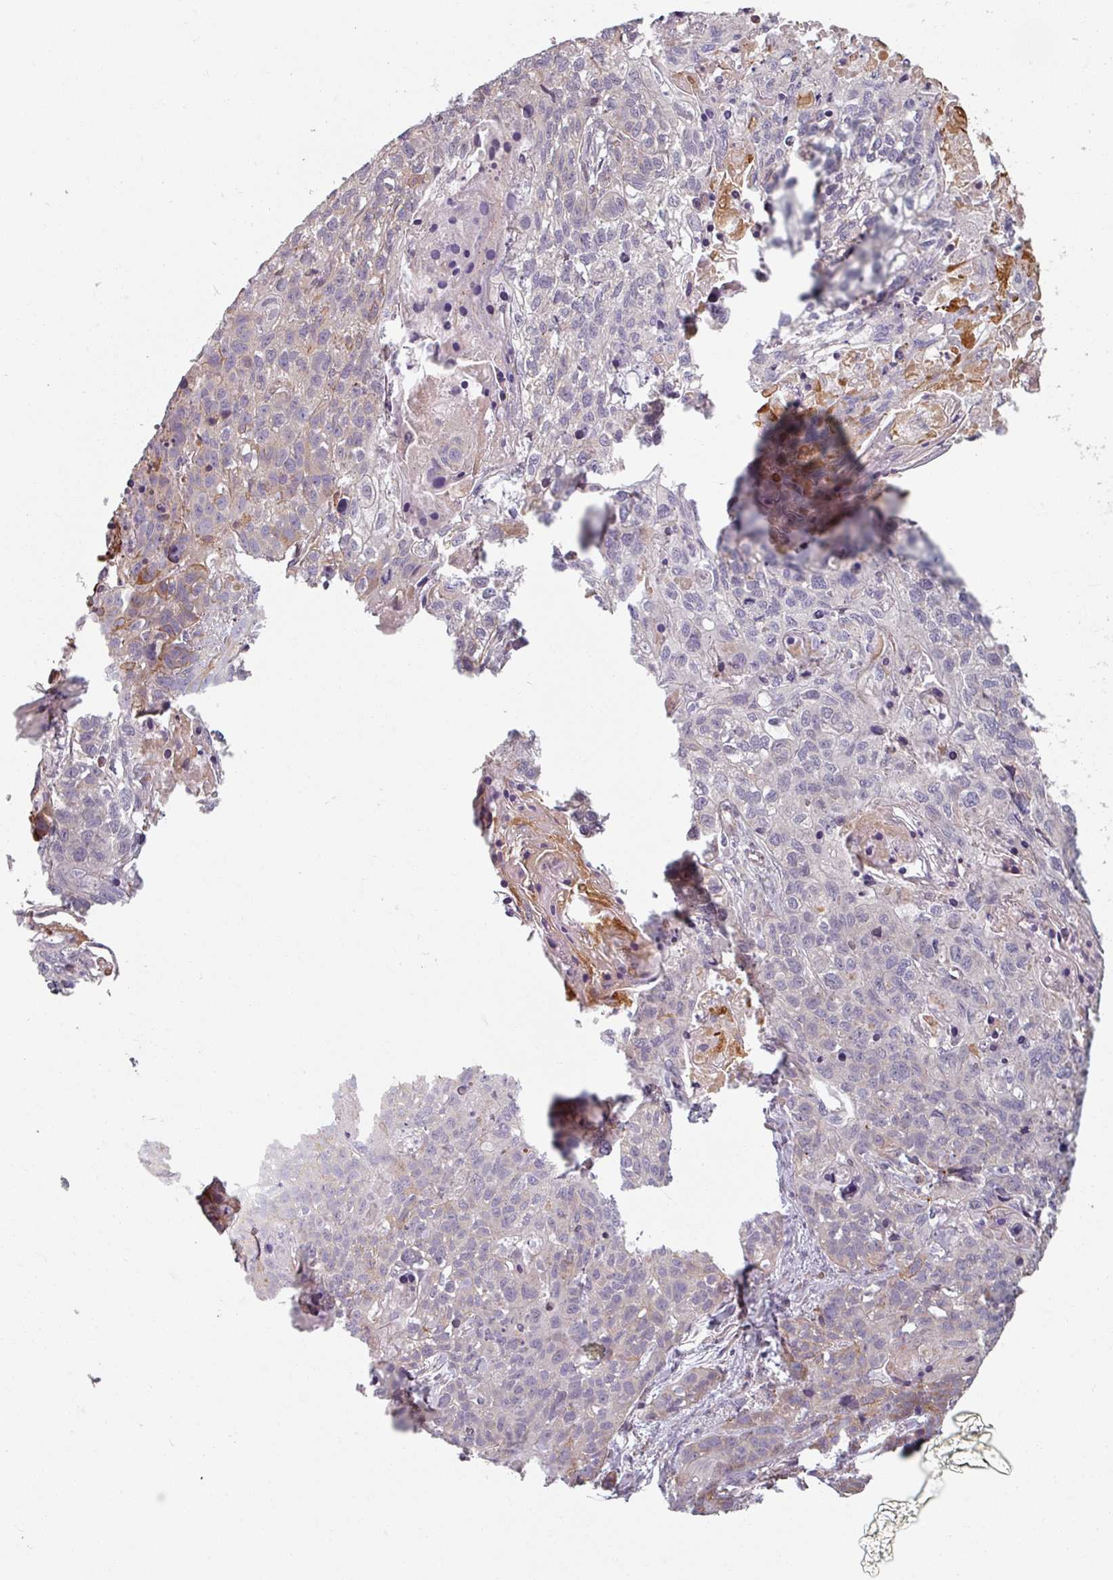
{"staining": {"intensity": "weak", "quantity": "<25%", "location": "cytoplasmic/membranous"}, "tissue": "lung cancer", "cell_type": "Tumor cells", "image_type": "cancer", "snomed": [{"axis": "morphology", "description": "Squamous cell carcinoma, NOS"}, {"axis": "topography", "description": "Lung"}], "caption": "An image of squamous cell carcinoma (lung) stained for a protein demonstrates no brown staining in tumor cells.", "gene": "C4BPB", "patient": {"sex": "male", "age": 74}}